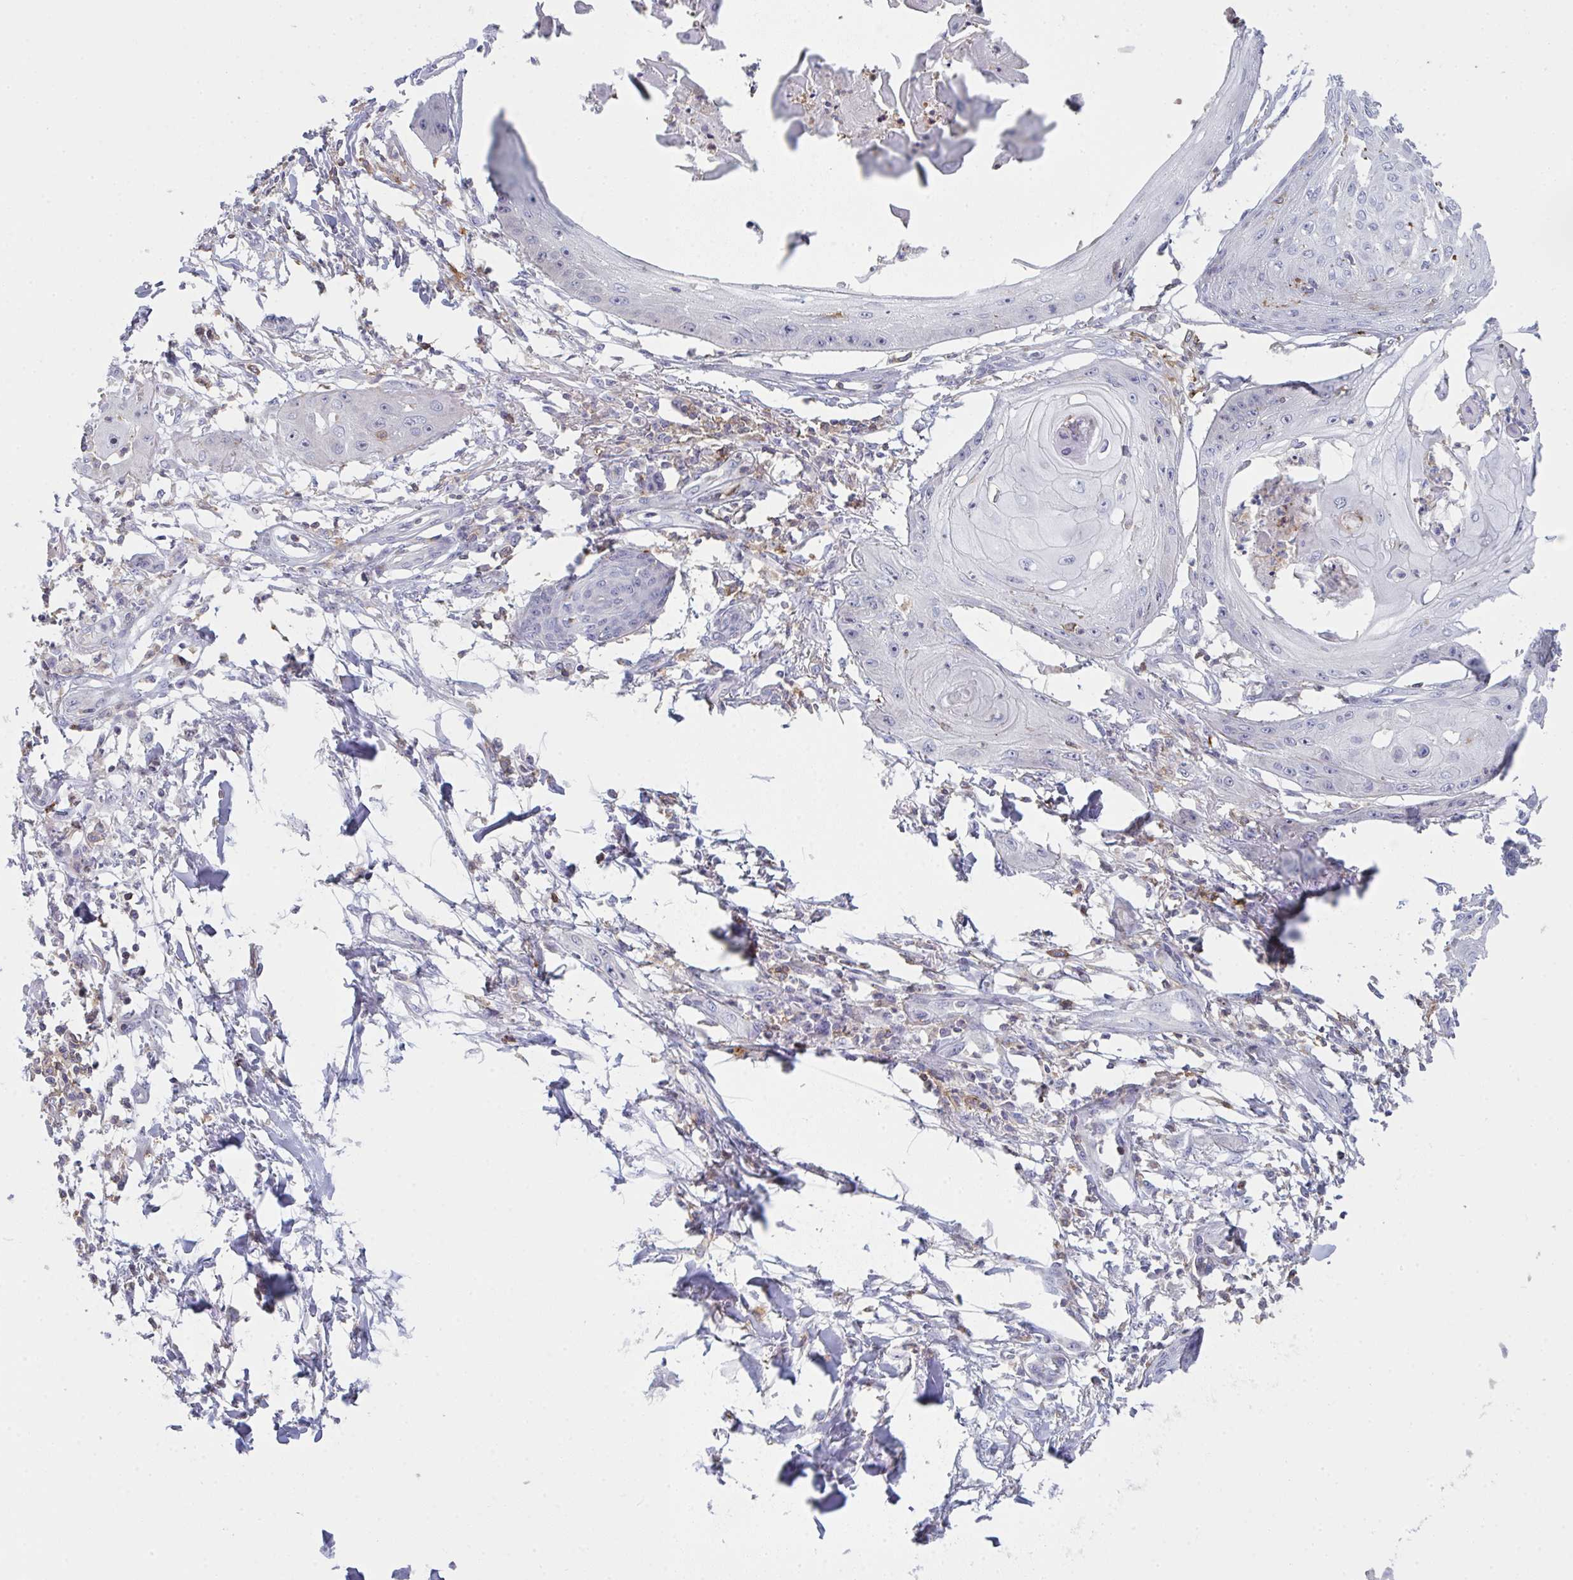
{"staining": {"intensity": "negative", "quantity": "none", "location": "none"}, "tissue": "skin cancer", "cell_type": "Tumor cells", "image_type": "cancer", "snomed": [{"axis": "morphology", "description": "Squamous cell carcinoma, NOS"}, {"axis": "topography", "description": "Skin"}], "caption": "IHC histopathology image of neoplastic tissue: skin cancer stained with DAB (3,3'-diaminobenzidine) reveals no significant protein expression in tumor cells.", "gene": "CD80", "patient": {"sex": "male", "age": 70}}